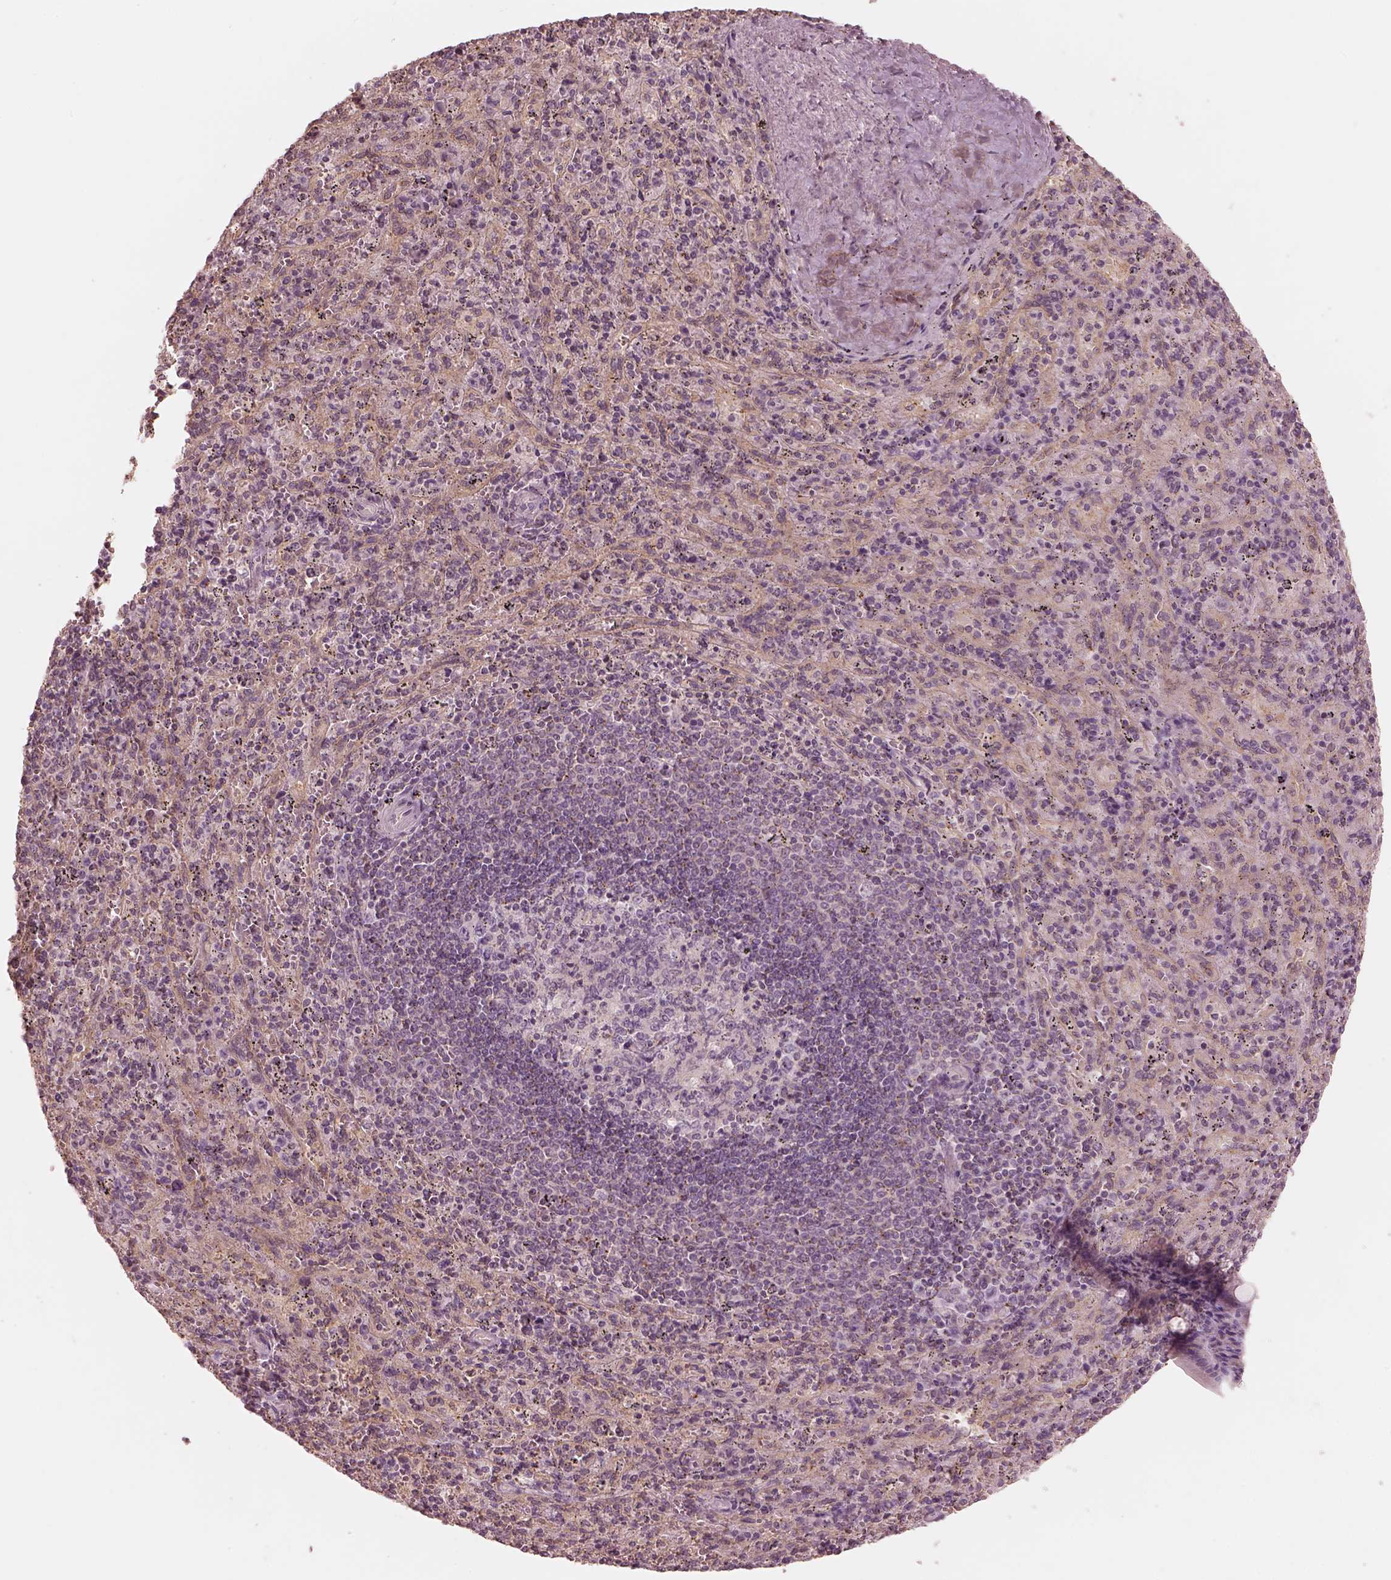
{"staining": {"intensity": "moderate", "quantity": "<25%", "location": "cytoplasmic/membranous"}, "tissue": "spleen", "cell_type": "Cells in red pulp", "image_type": "normal", "snomed": [{"axis": "morphology", "description": "Normal tissue, NOS"}, {"axis": "topography", "description": "Spleen"}], "caption": "Cells in red pulp exhibit moderate cytoplasmic/membranous staining in about <25% of cells in unremarkable spleen. Using DAB (3,3'-diaminobenzidine) (brown) and hematoxylin (blue) stains, captured at high magnification using brightfield microscopy.", "gene": "PRKACG", "patient": {"sex": "male", "age": 57}}